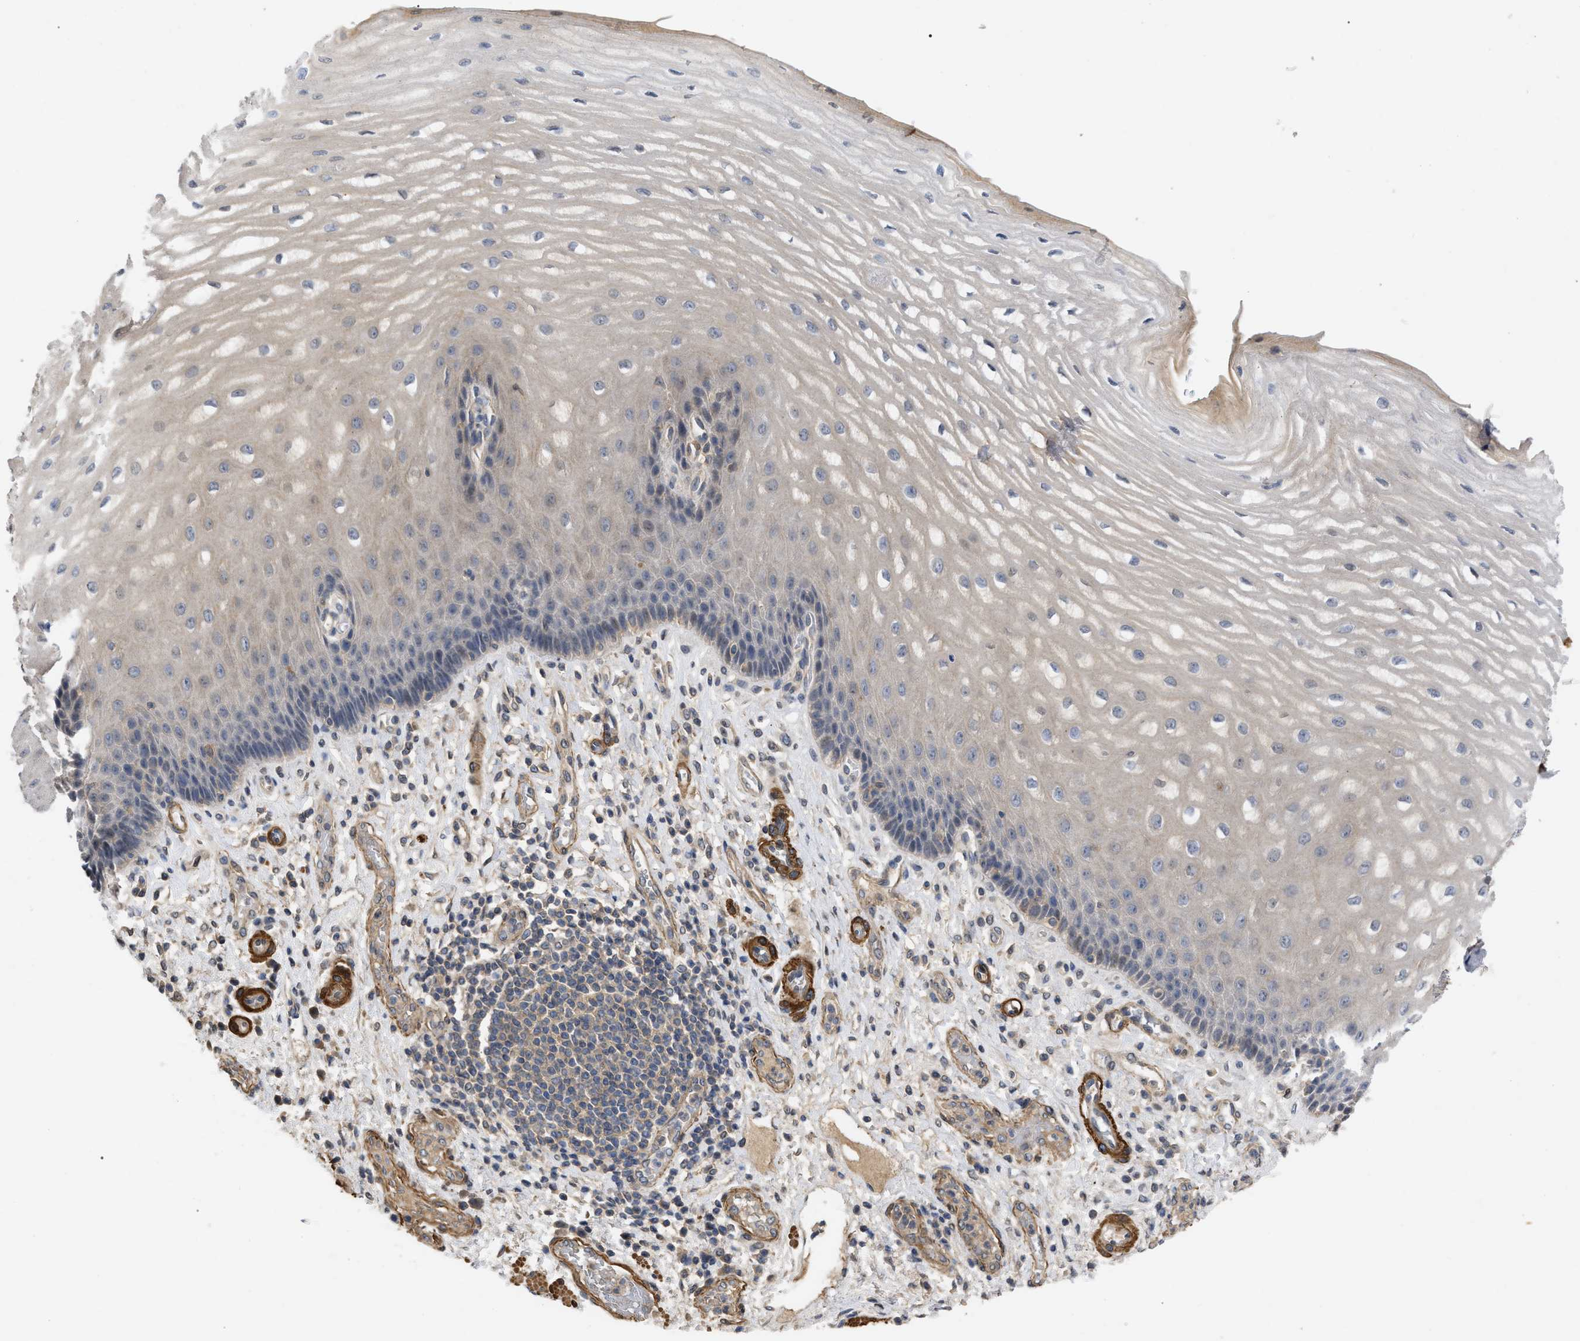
{"staining": {"intensity": "negative", "quantity": "none", "location": "none"}, "tissue": "esophagus", "cell_type": "Squamous epithelial cells", "image_type": "normal", "snomed": [{"axis": "morphology", "description": "Normal tissue, NOS"}, {"axis": "topography", "description": "Esophagus"}], "caption": "A high-resolution image shows immunohistochemistry staining of benign esophagus, which demonstrates no significant positivity in squamous epithelial cells. (Stains: DAB immunohistochemistry with hematoxylin counter stain, Microscopy: brightfield microscopy at high magnification).", "gene": "ST6GALNAC6", "patient": {"sex": "male", "age": 54}}